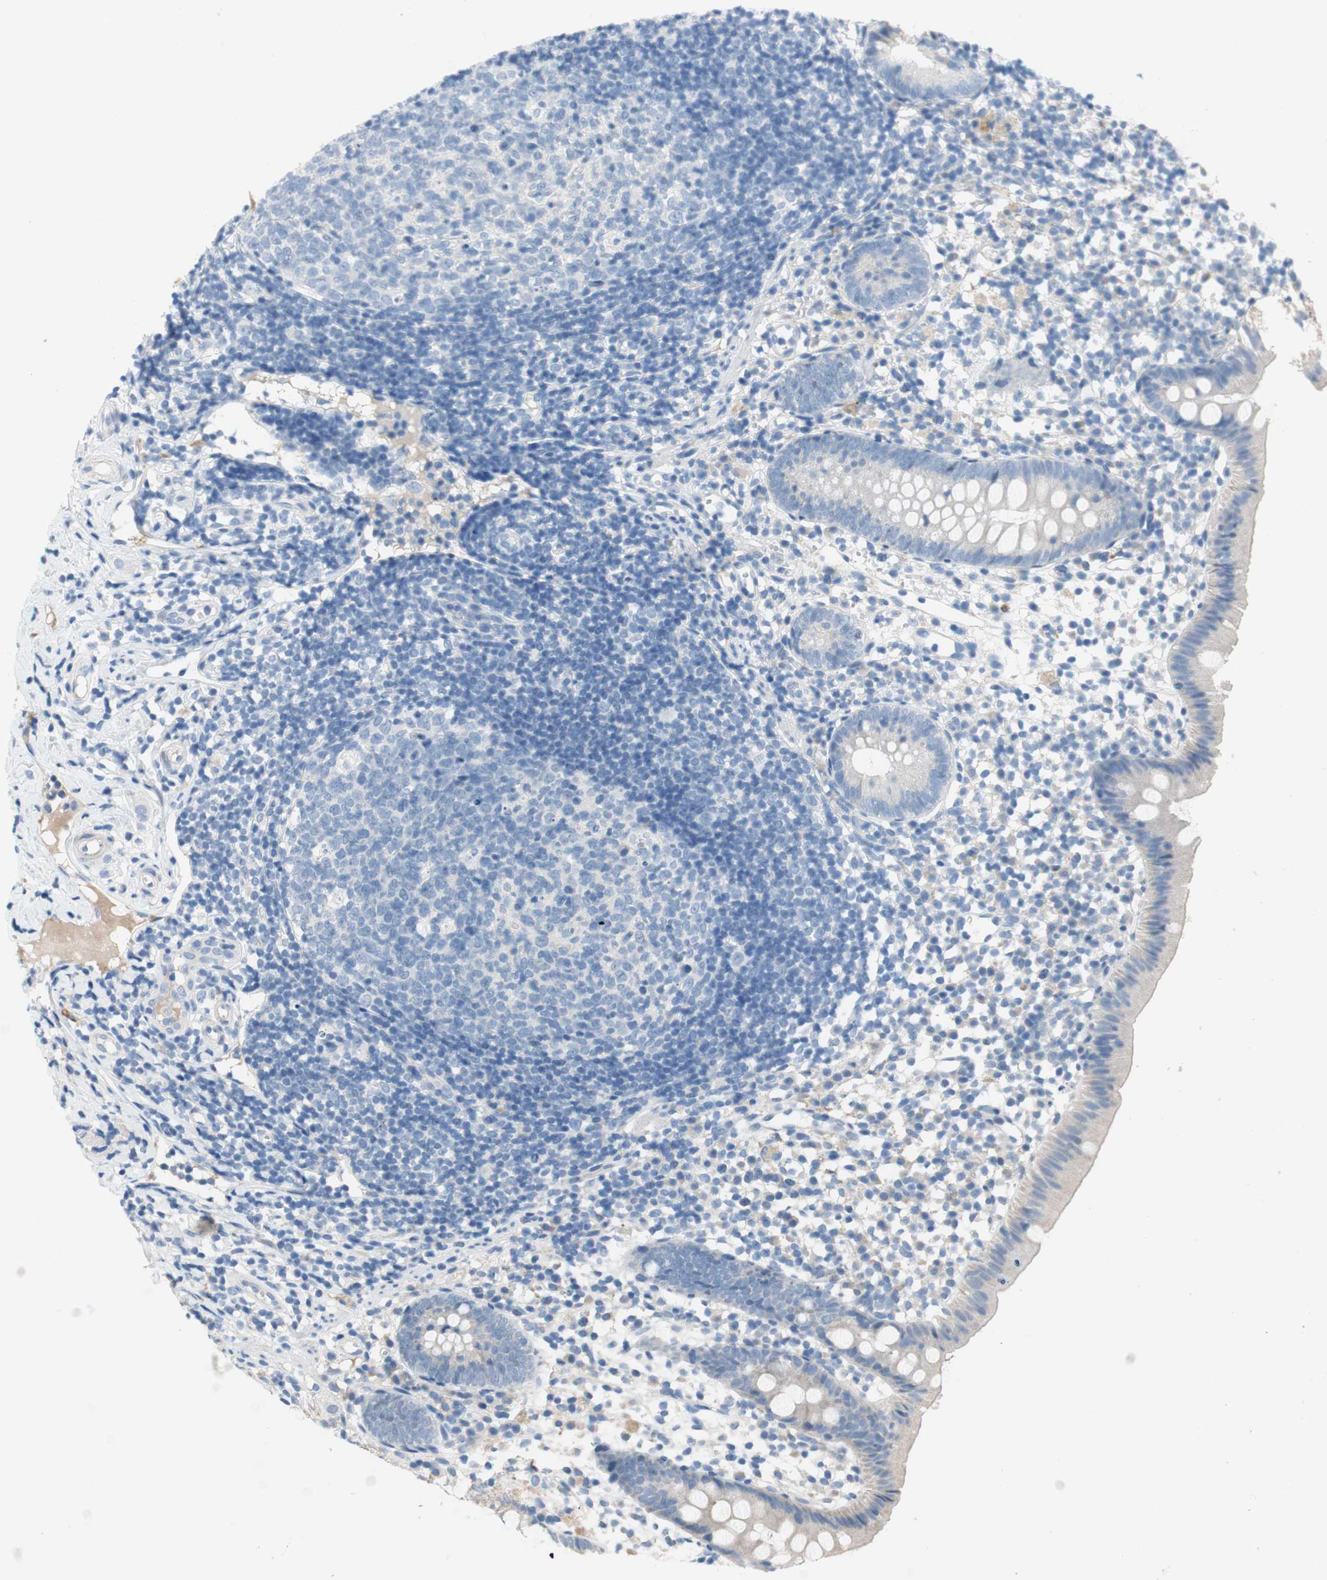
{"staining": {"intensity": "negative", "quantity": "none", "location": "none"}, "tissue": "appendix", "cell_type": "Glandular cells", "image_type": "normal", "snomed": [{"axis": "morphology", "description": "Normal tissue, NOS"}, {"axis": "topography", "description": "Appendix"}], "caption": "Immunohistochemical staining of benign human appendix demonstrates no significant expression in glandular cells. The staining was performed using DAB to visualize the protein expression in brown, while the nuclei were stained in blue with hematoxylin (Magnification: 20x).", "gene": "TACR3", "patient": {"sex": "female", "age": 20}}